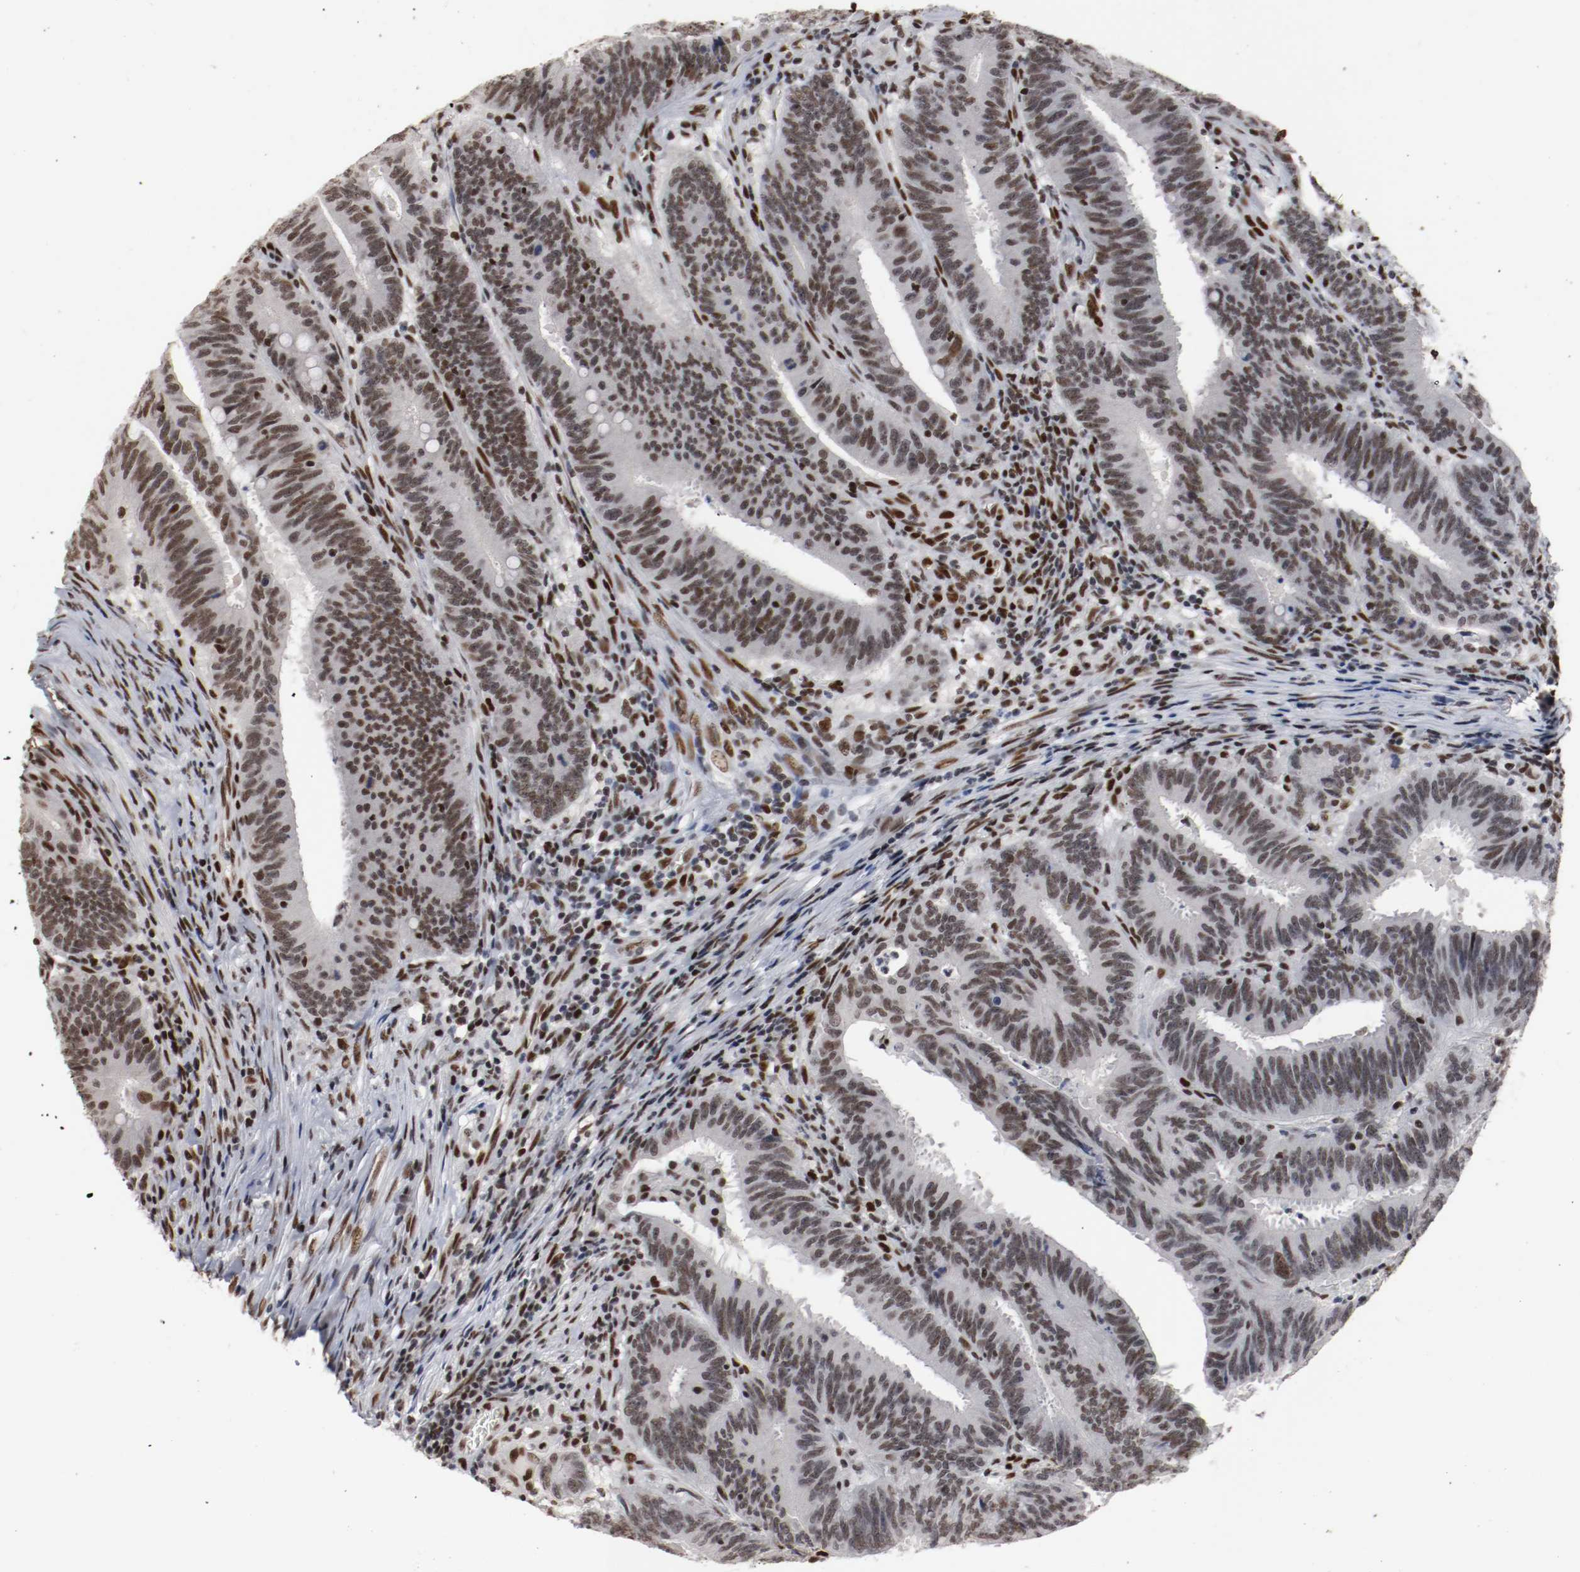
{"staining": {"intensity": "moderate", "quantity": ">75%", "location": "nuclear"}, "tissue": "colorectal cancer", "cell_type": "Tumor cells", "image_type": "cancer", "snomed": [{"axis": "morphology", "description": "Adenocarcinoma, NOS"}, {"axis": "topography", "description": "Colon"}], "caption": "IHC staining of adenocarcinoma (colorectal), which demonstrates medium levels of moderate nuclear staining in about >75% of tumor cells indicating moderate nuclear protein expression. The staining was performed using DAB (3,3'-diaminobenzidine) (brown) for protein detection and nuclei were counterstained in hematoxylin (blue).", "gene": "MEF2D", "patient": {"sex": "male", "age": 45}}